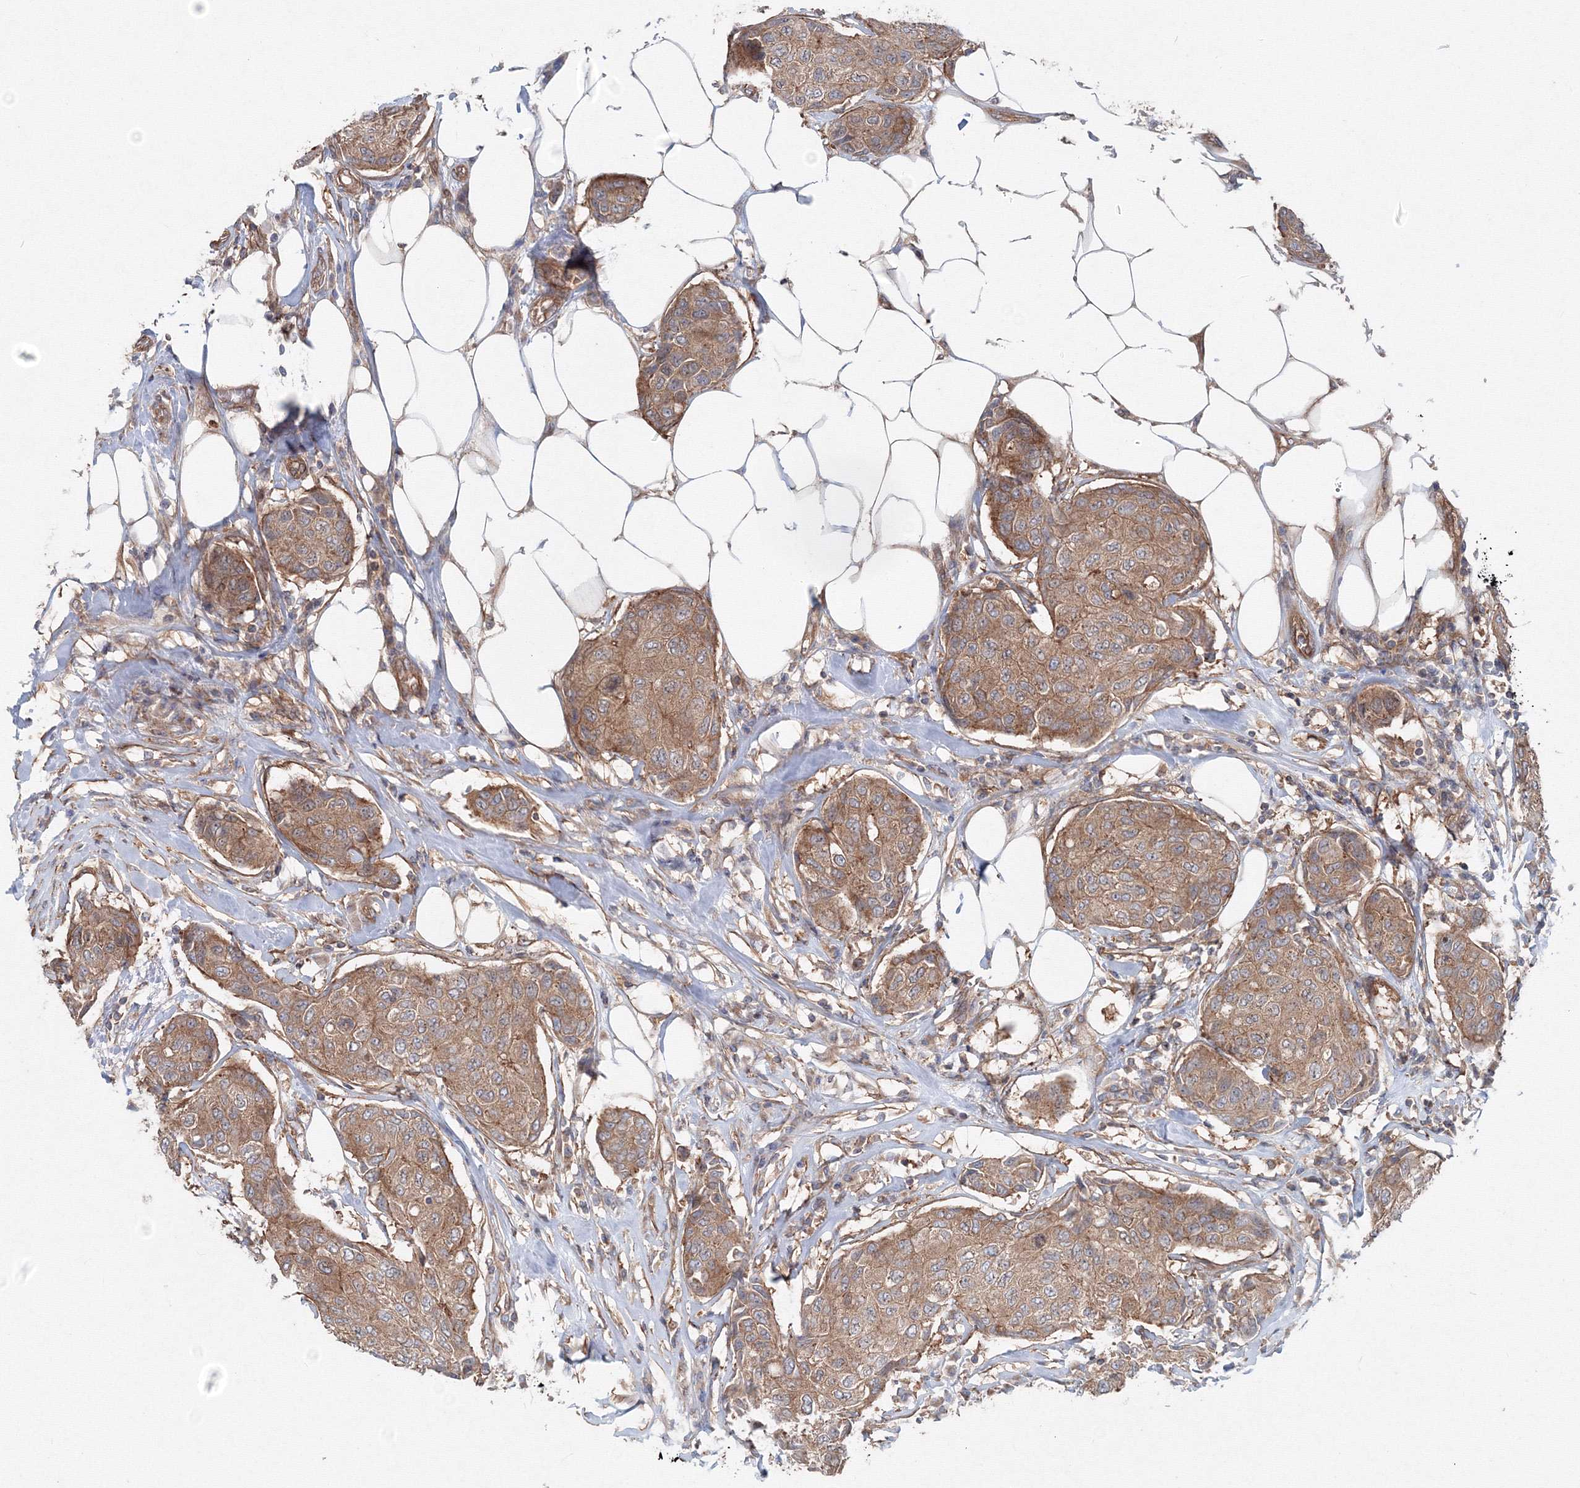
{"staining": {"intensity": "moderate", "quantity": ">75%", "location": "cytoplasmic/membranous"}, "tissue": "breast cancer", "cell_type": "Tumor cells", "image_type": "cancer", "snomed": [{"axis": "morphology", "description": "Duct carcinoma"}, {"axis": "topography", "description": "Breast"}], "caption": "An image showing moderate cytoplasmic/membranous staining in about >75% of tumor cells in invasive ductal carcinoma (breast), as visualized by brown immunohistochemical staining.", "gene": "EXOC1", "patient": {"sex": "female", "age": 80}}